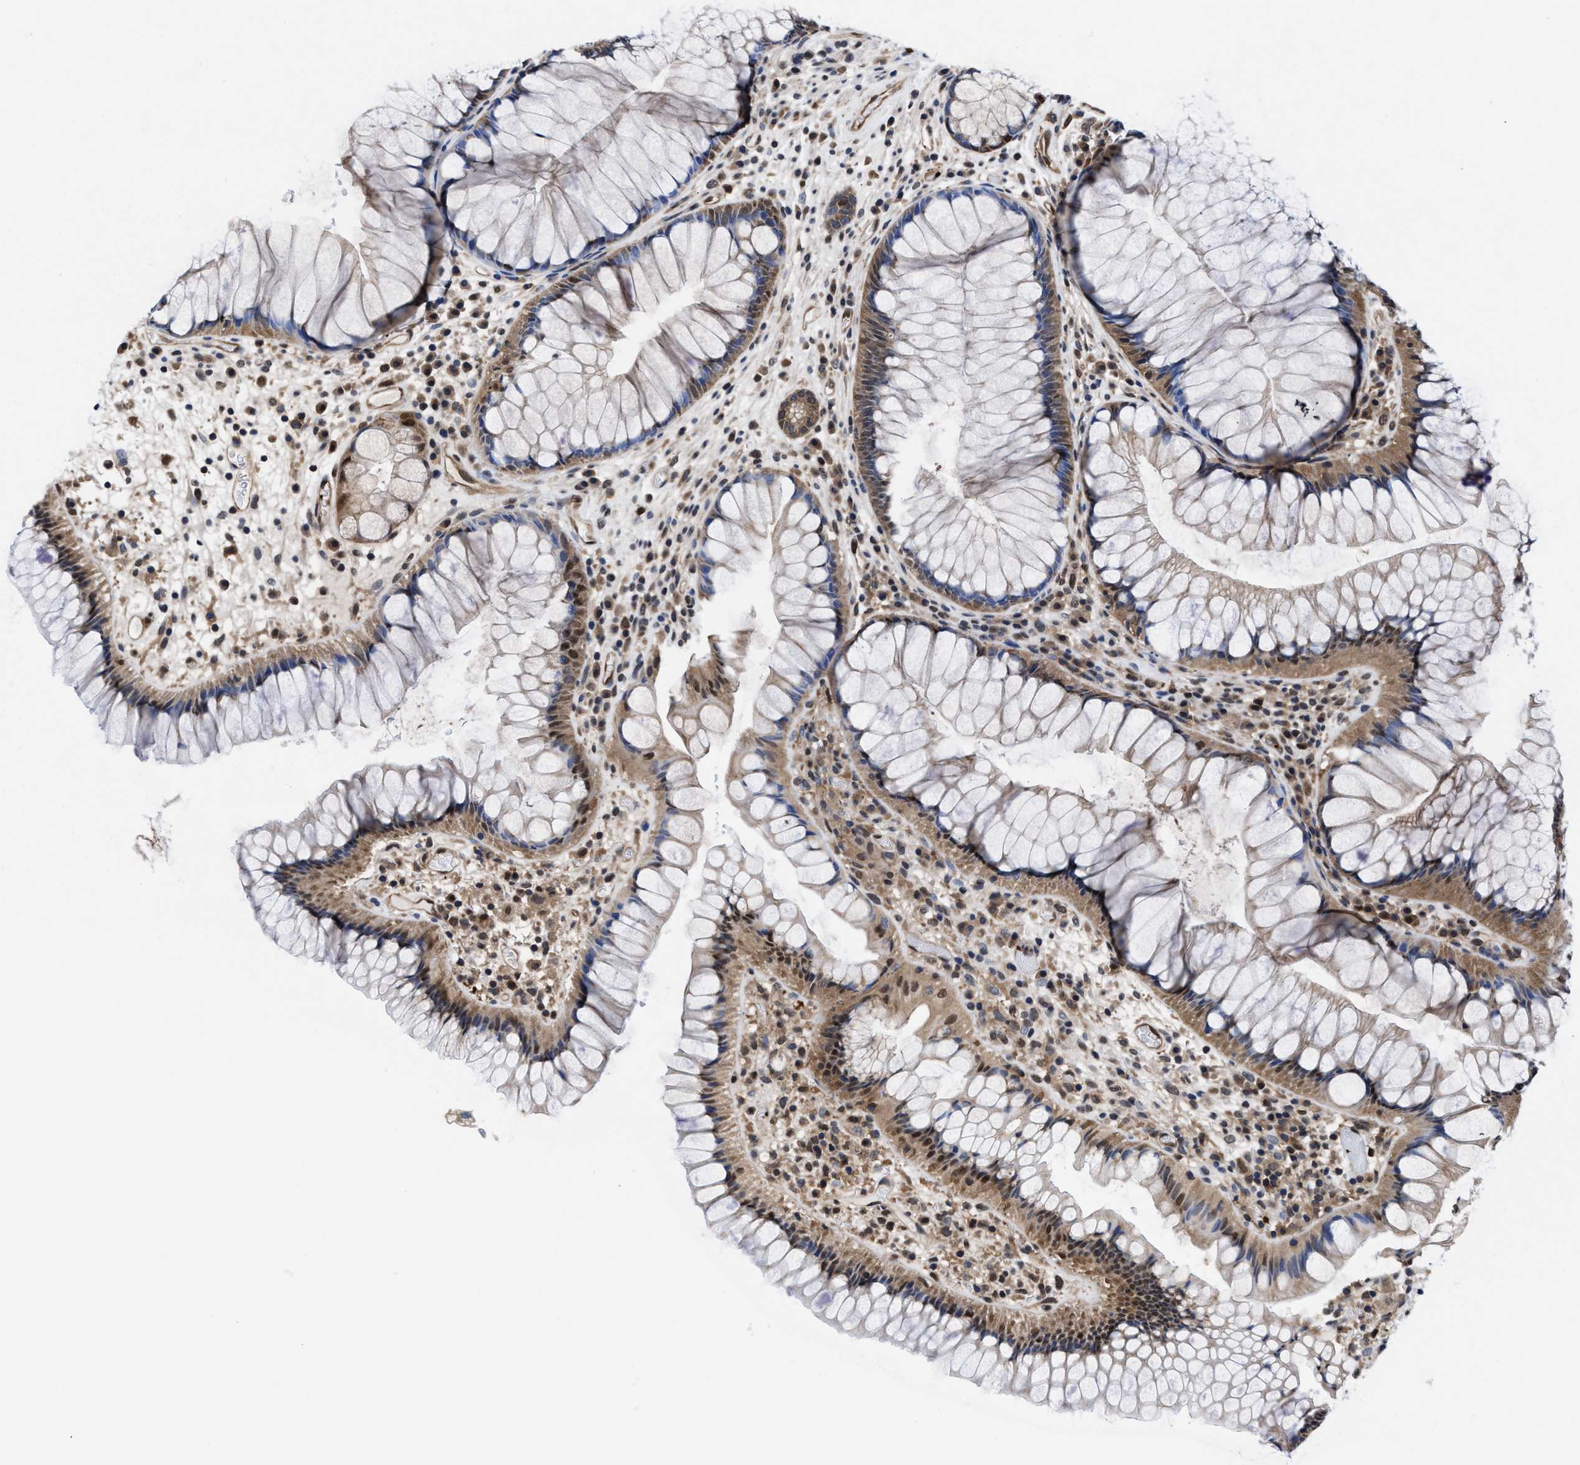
{"staining": {"intensity": "weak", "quantity": ">75%", "location": "cytoplasmic/membranous,nuclear"}, "tissue": "rectum", "cell_type": "Glandular cells", "image_type": "normal", "snomed": [{"axis": "morphology", "description": "Normal tissue, NOS"}, {"axis": "topography", "description": "Rectum"}], "caption": "Brown immunohistochemical staining in unremarkable human rectum displays weak cytoplasmic/membranous,nuclear positivity in approximately >75% of glandular cells.", "gene": "ACLY", "patient": {"sex": "male", "age": 51}}